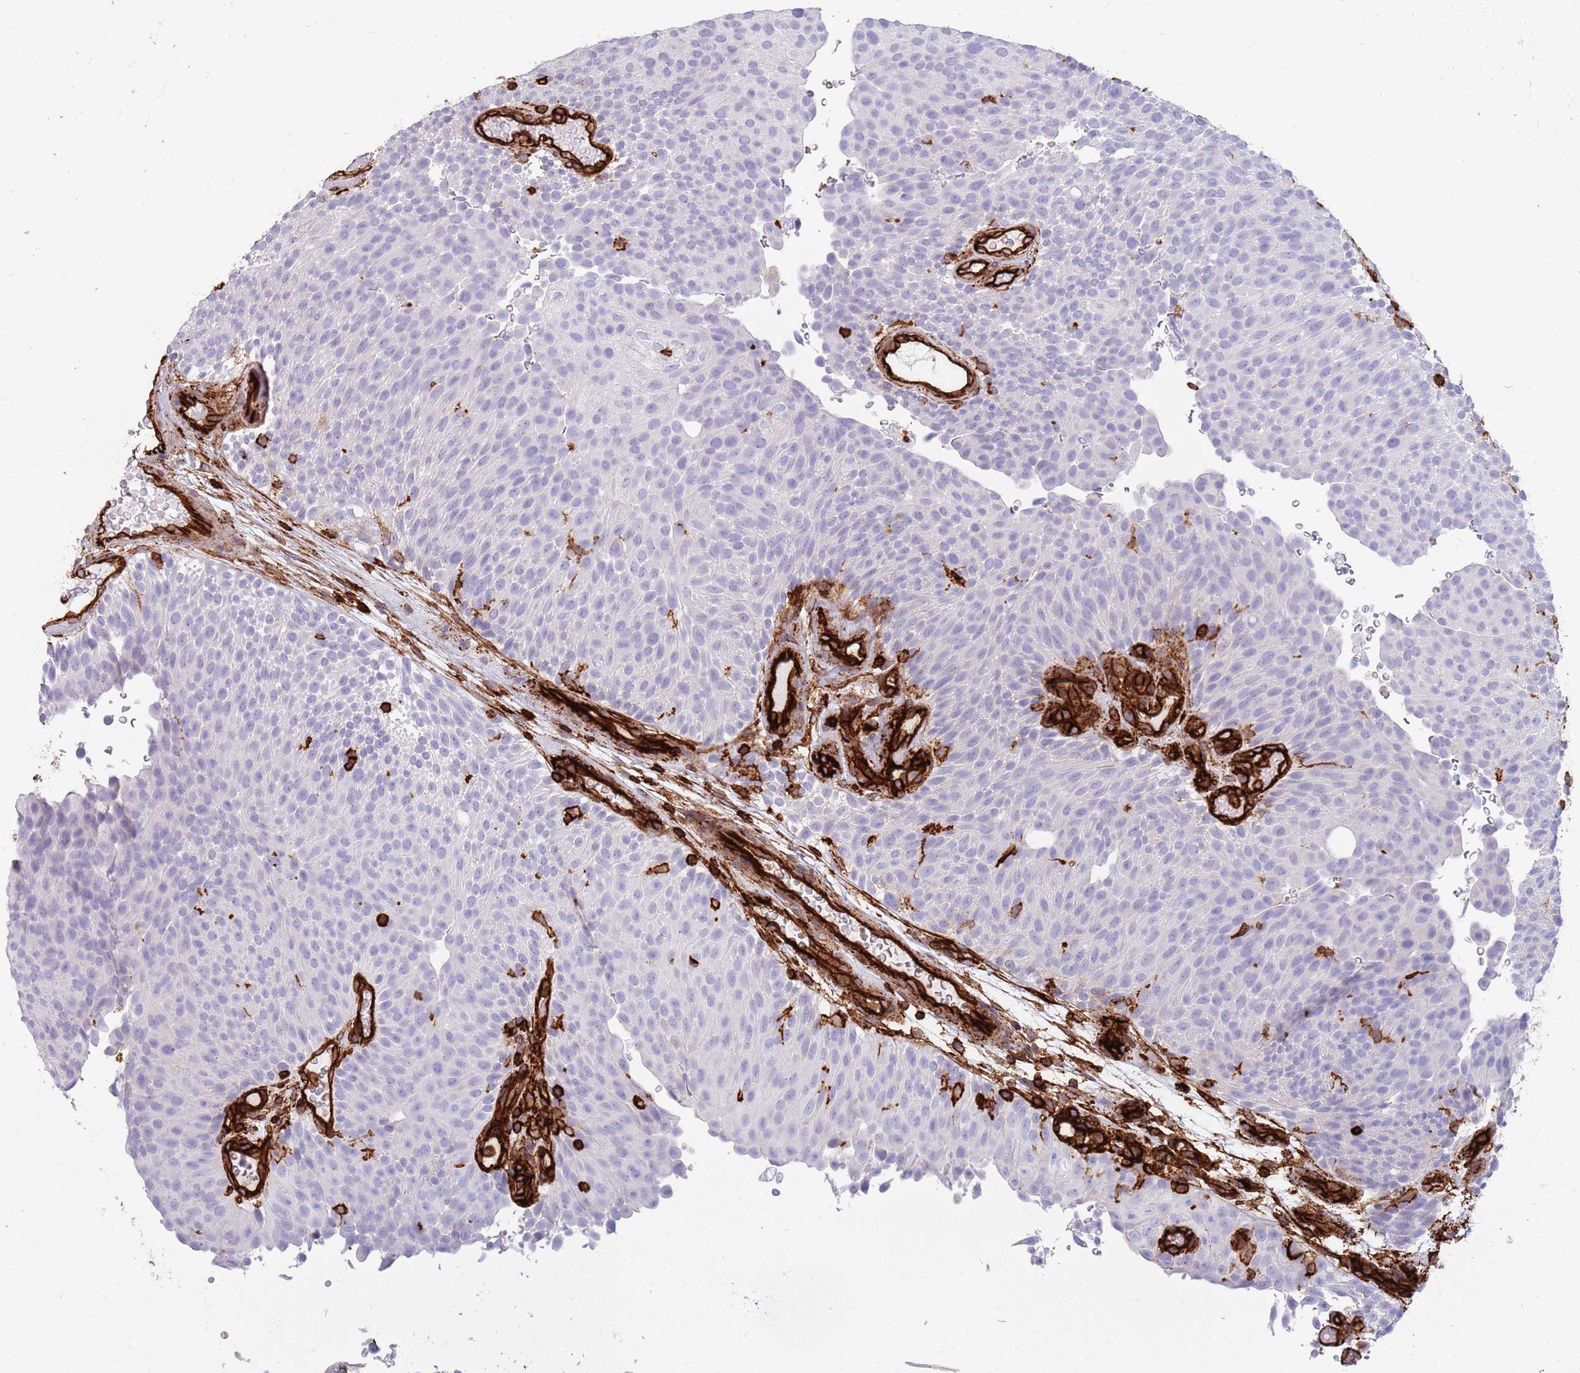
{"staining": {"intensity": "negative", "quantity": "none", "location": "none"}, "tissue": "urothelial cancer", "cell_type": "Tumor cells", "image_type": "cancer", "snomed": [{"axis": "morphology", "description": "Urothelial carcinoma, Low grade"}, {"axis": "topography", "description": "Urinary bladder"}], "caption": "Image shows no significant protein expression in tumor cells of urothelial cancer. (Stains: DAB (3,3'-diaminobenzidine) IHC with hematoxylin counter stain, Microscopy: brightfield microscopy at high magnification).", "gene": "KBTBD7", "patient": {"sex": "male", "age": 78}}